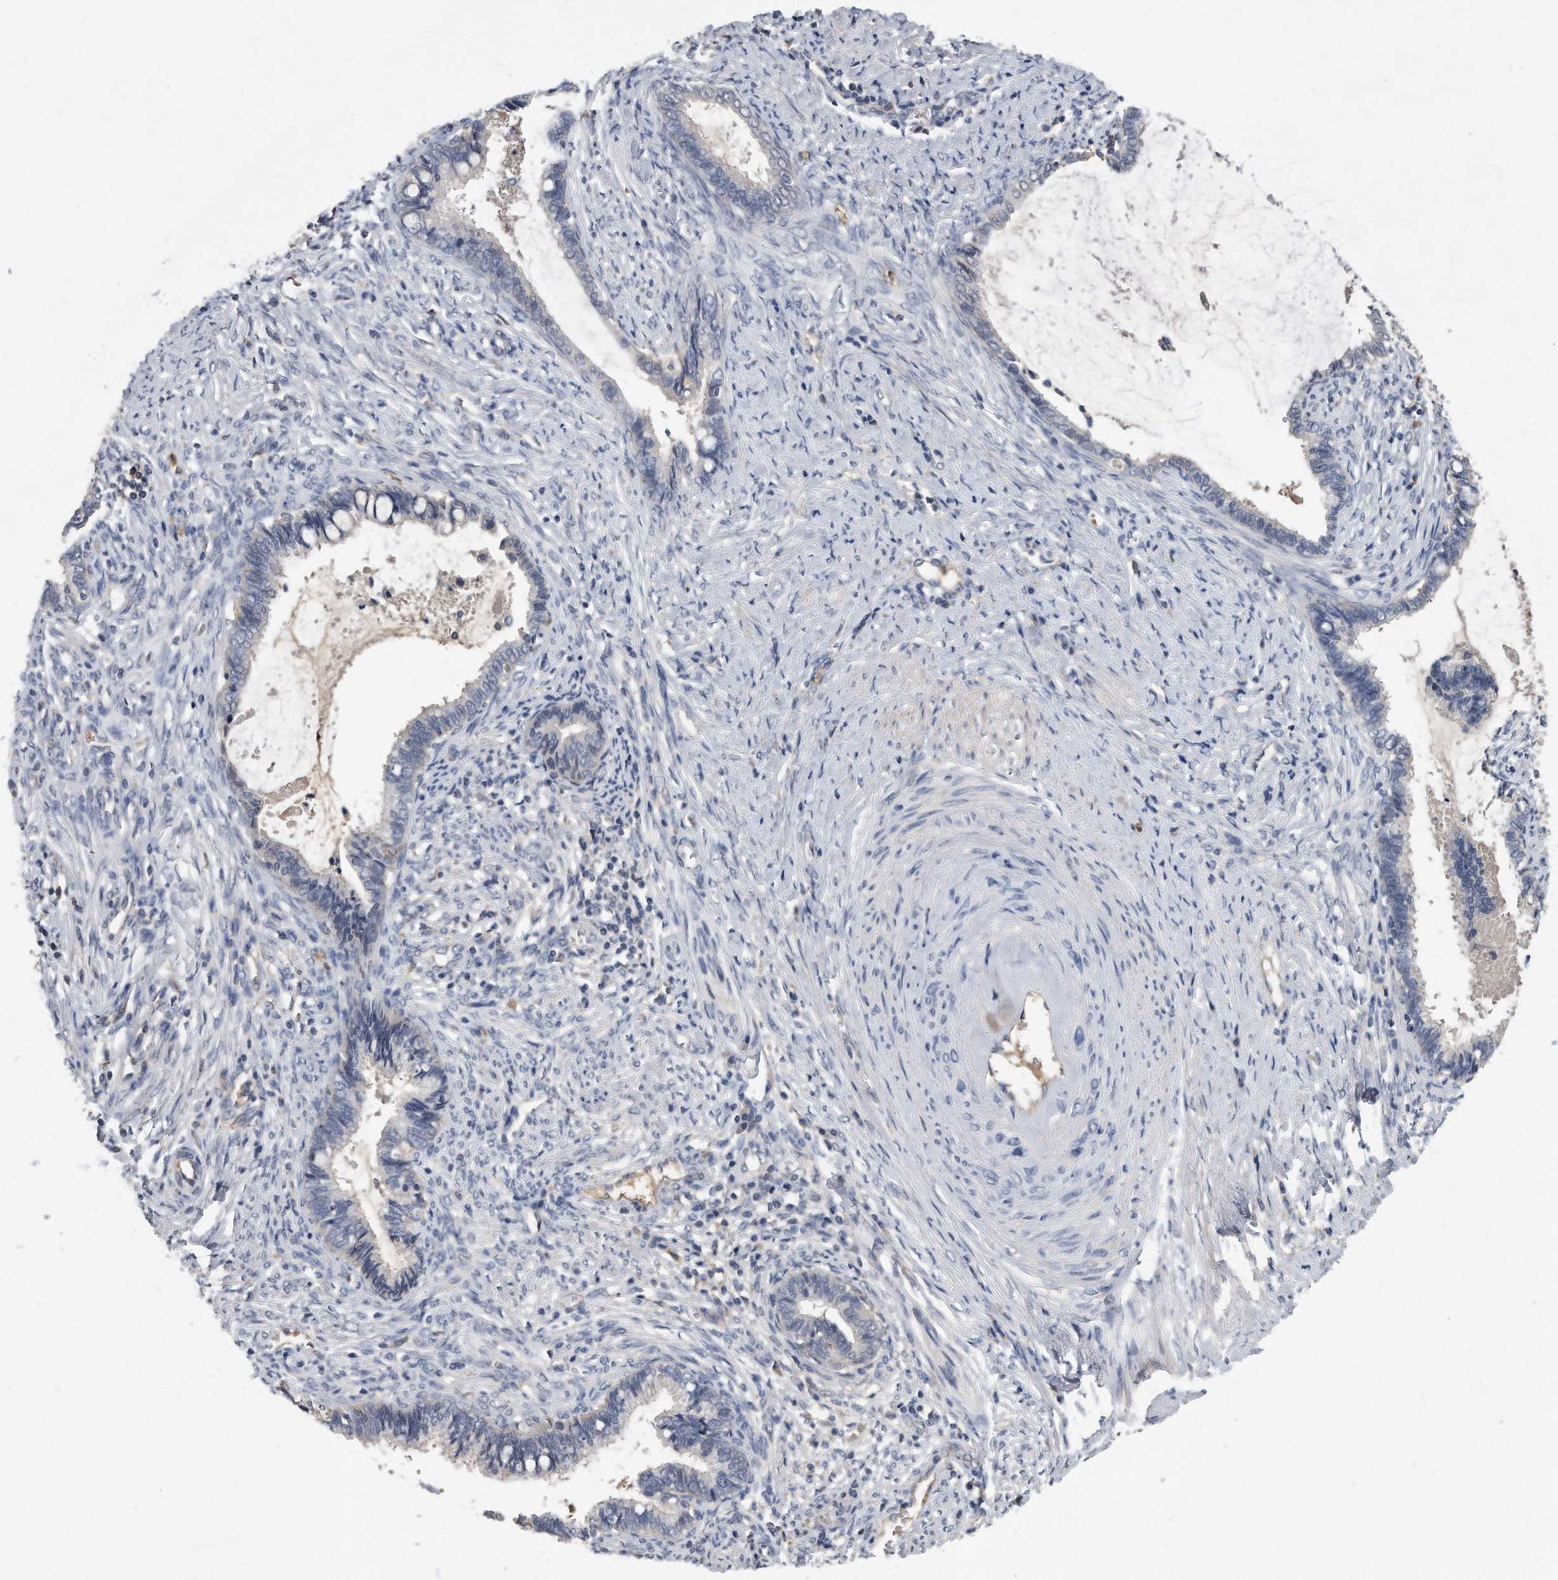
{"staining": {"intensity": "negative", "quantity": "none", "location": "none"}, "tissue": "cervical cancer", "cell_type": "Tumor cells", "image_type": "cancer", "snomed": [{"axis": "morphology", "description": "Adenocarcinoma, NOS"}, {"axis": "topography", "description": "Cervix"}], "caption": "High magnification brightfield microscopy of cervical cancer stained with DAB (3,3'-diaminobenzidine) (brown) and counterstained with hematoxylin (blue): tumor cells show no significant staining.", "gene": "HOMER3", "patient": {"sex": "female", "age": 44}}